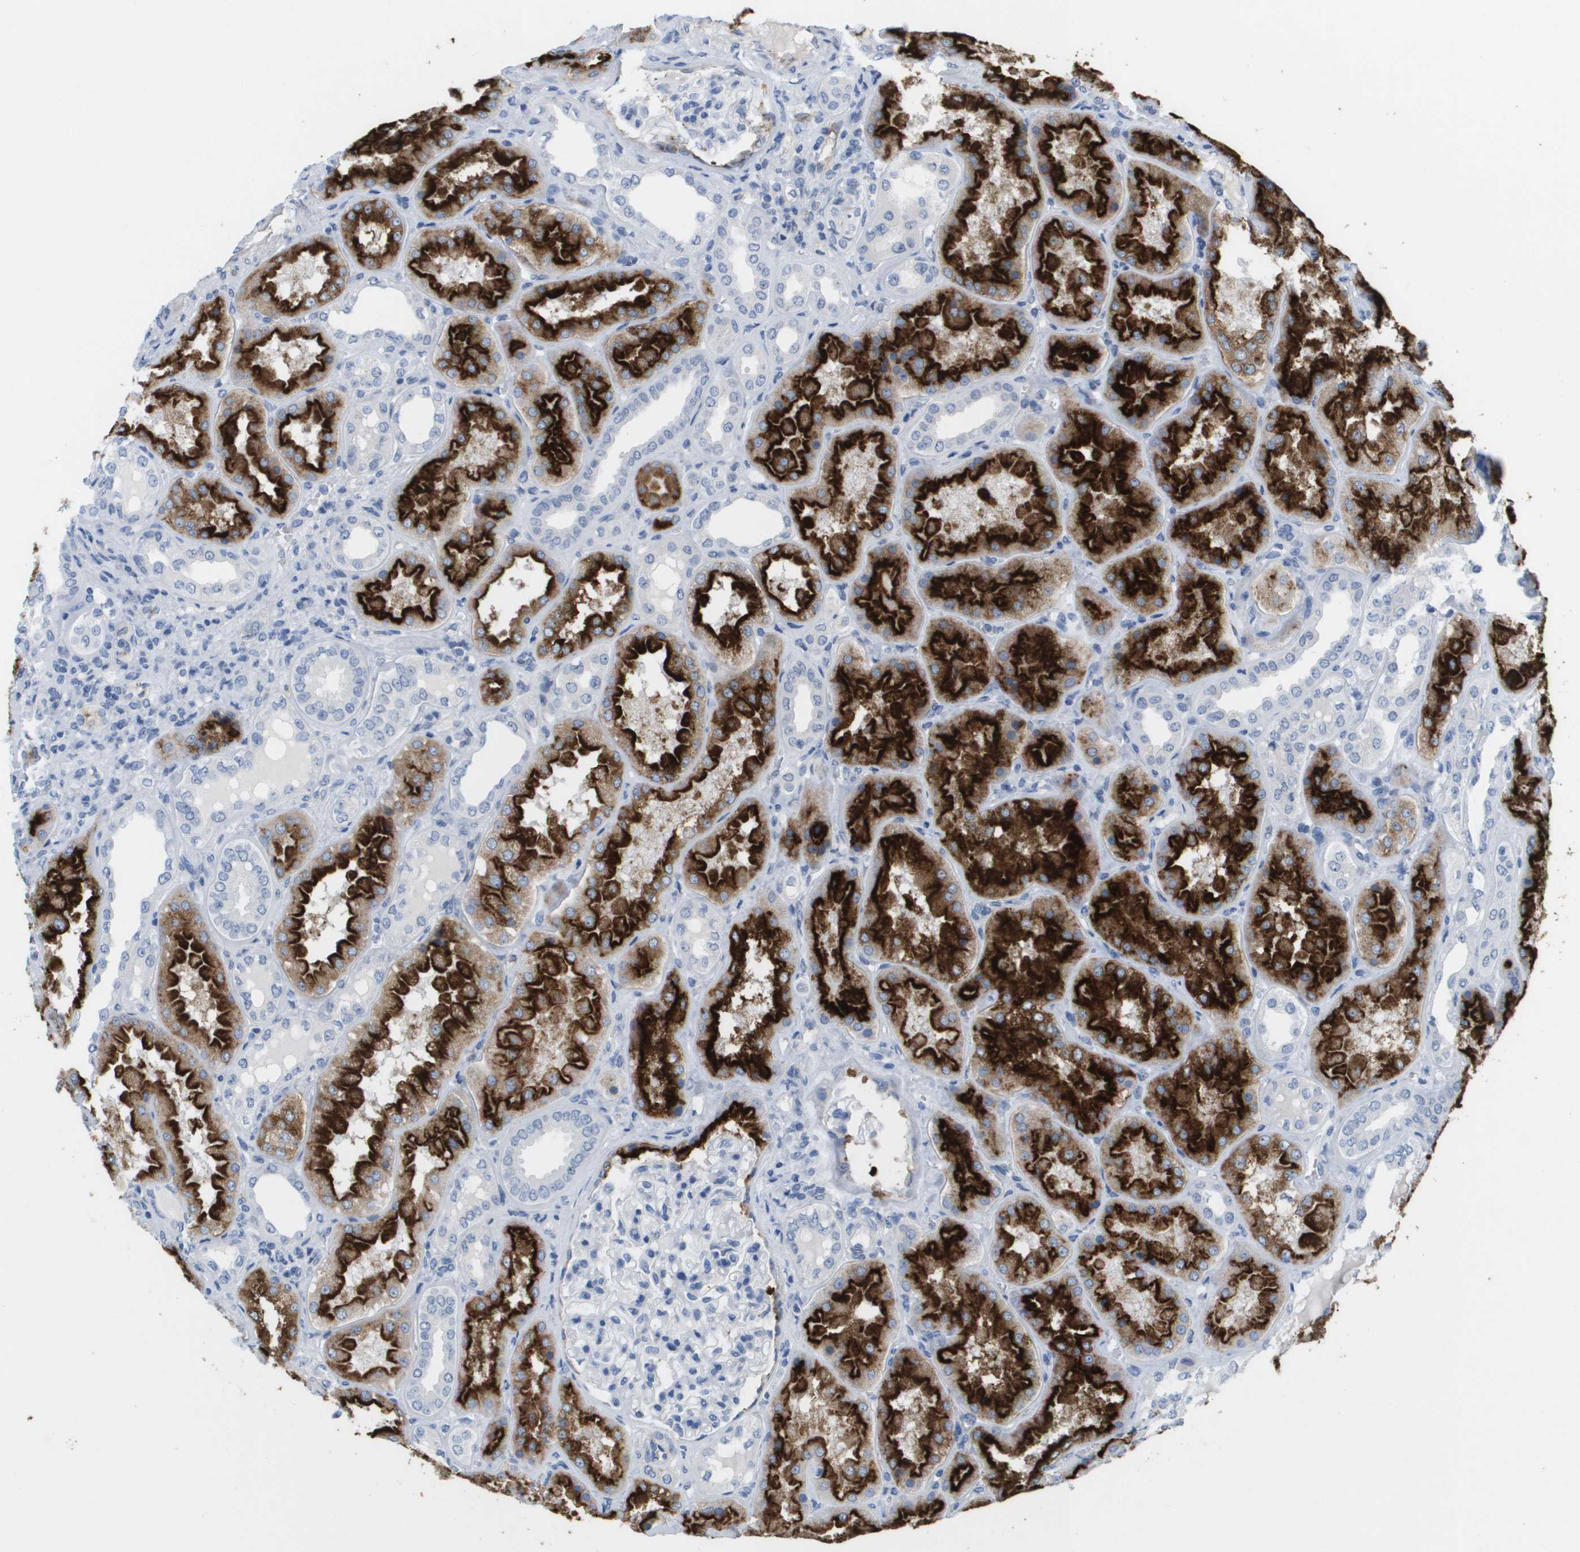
{"staining": {"intensity": "negative", "quantity": "none", "location": "none"}, "tissue": "kidney", "cell_type": "Cells in glomeruli", "image_type": "normal", "snomed": [{"axis": "morphology", "description": "Normal tissue, NOS"}, {"axis": "topography", "description": "Kidney"}], "caption": "Immunohistochemistry image of benign kidney stained for a protein (brown), which exhibits no expression in cells in glomeruli.", "gene": "ANGPT2", "patient": {"sex": "female", "age": 56}}